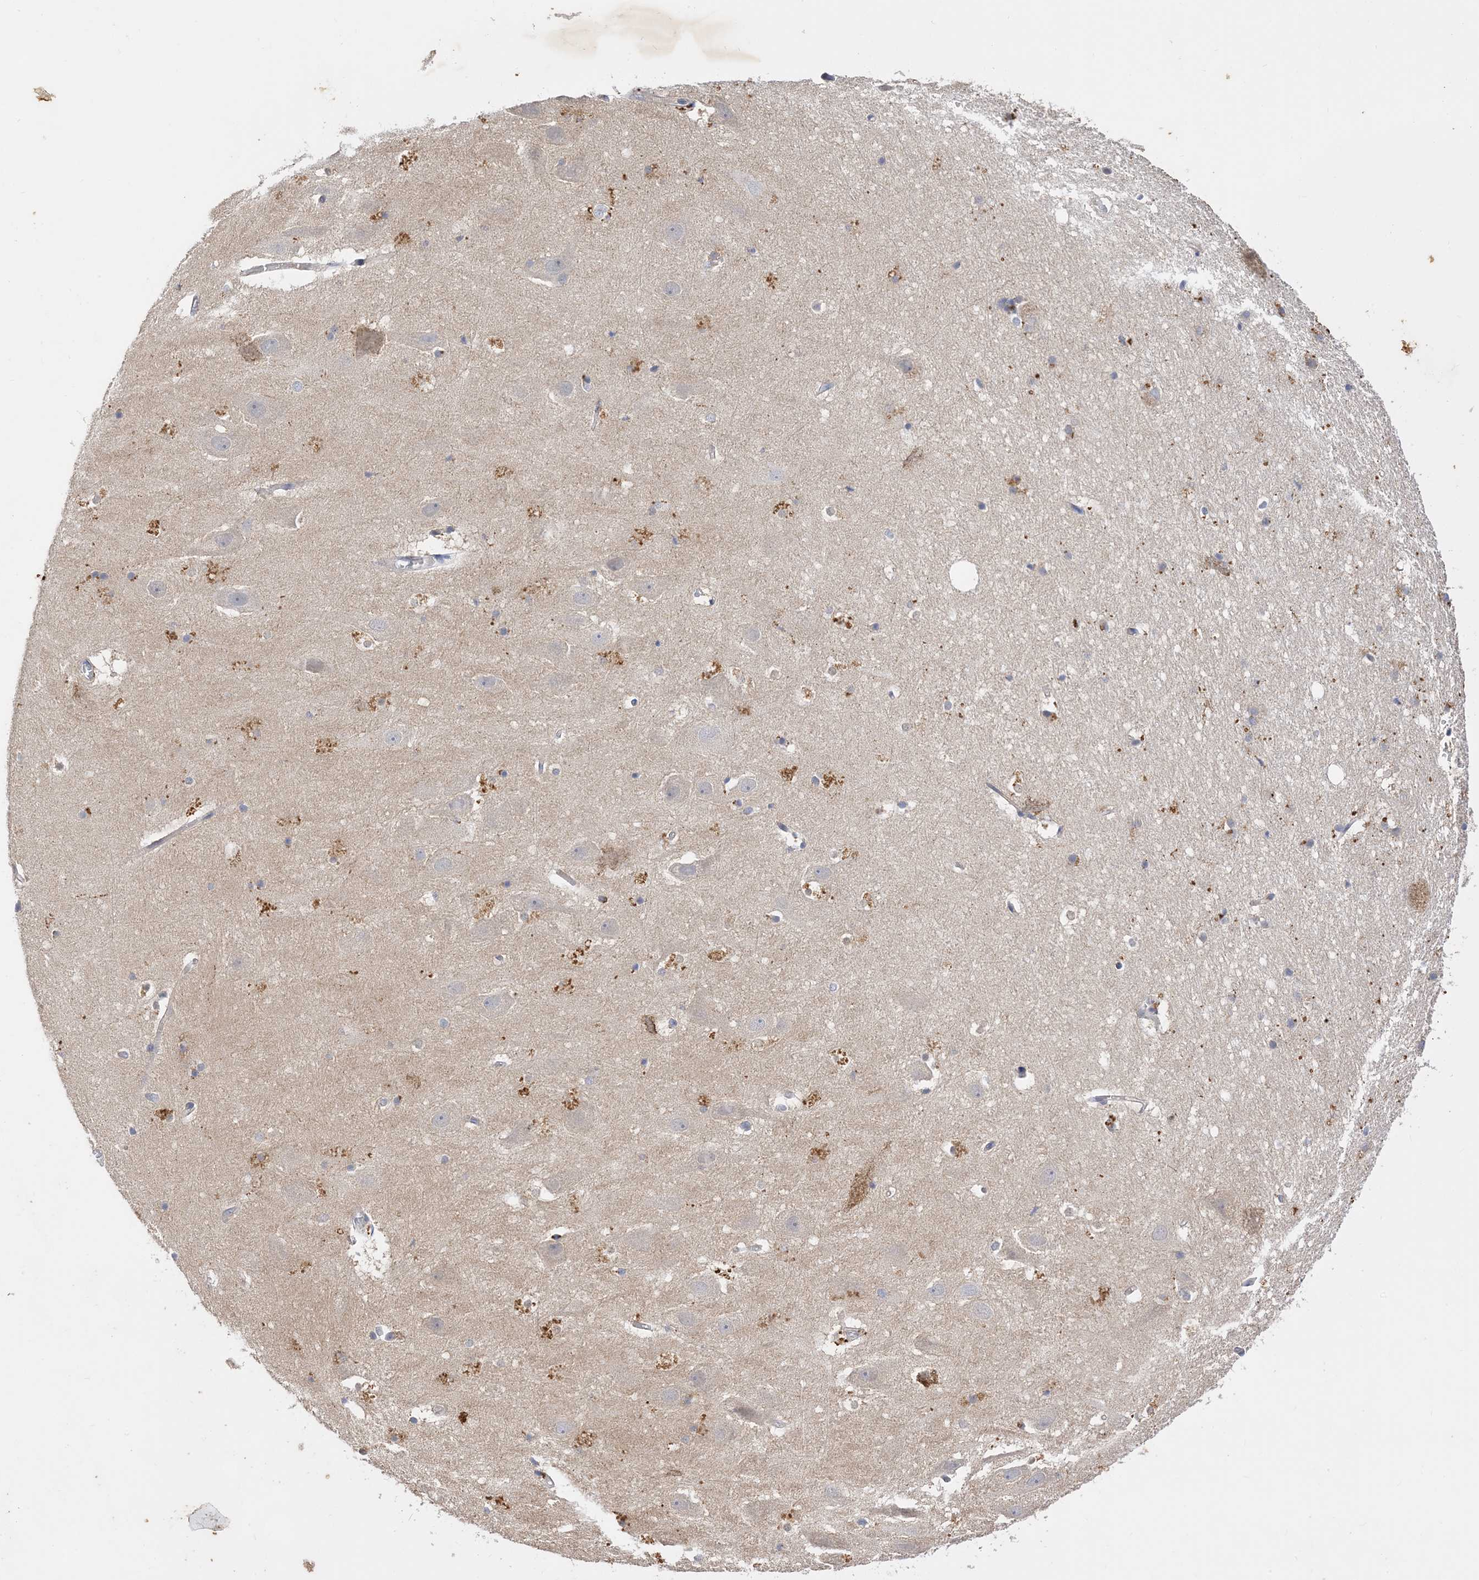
{"staining": {"intensity": "moderate", "quantity": "<25%", "location": "cytoplasmic/membranous"}, "tissue": "hippocampus", "cell_type": "Glial cells", "image_type": "normal", "snomed": [{"axis": "morphology", "description": "Normal tissue, NOS"}, {"axis": "topography", "description": "Hippocampus"}], "caption": "Hippocampus stained with DAB IHC demonstrates low levels of moderate cytoplasmic/membranous positivity in approximately <25% of glial cells.", "gene": "ARV1", "patient": {"sex": "female", "age": 52}}